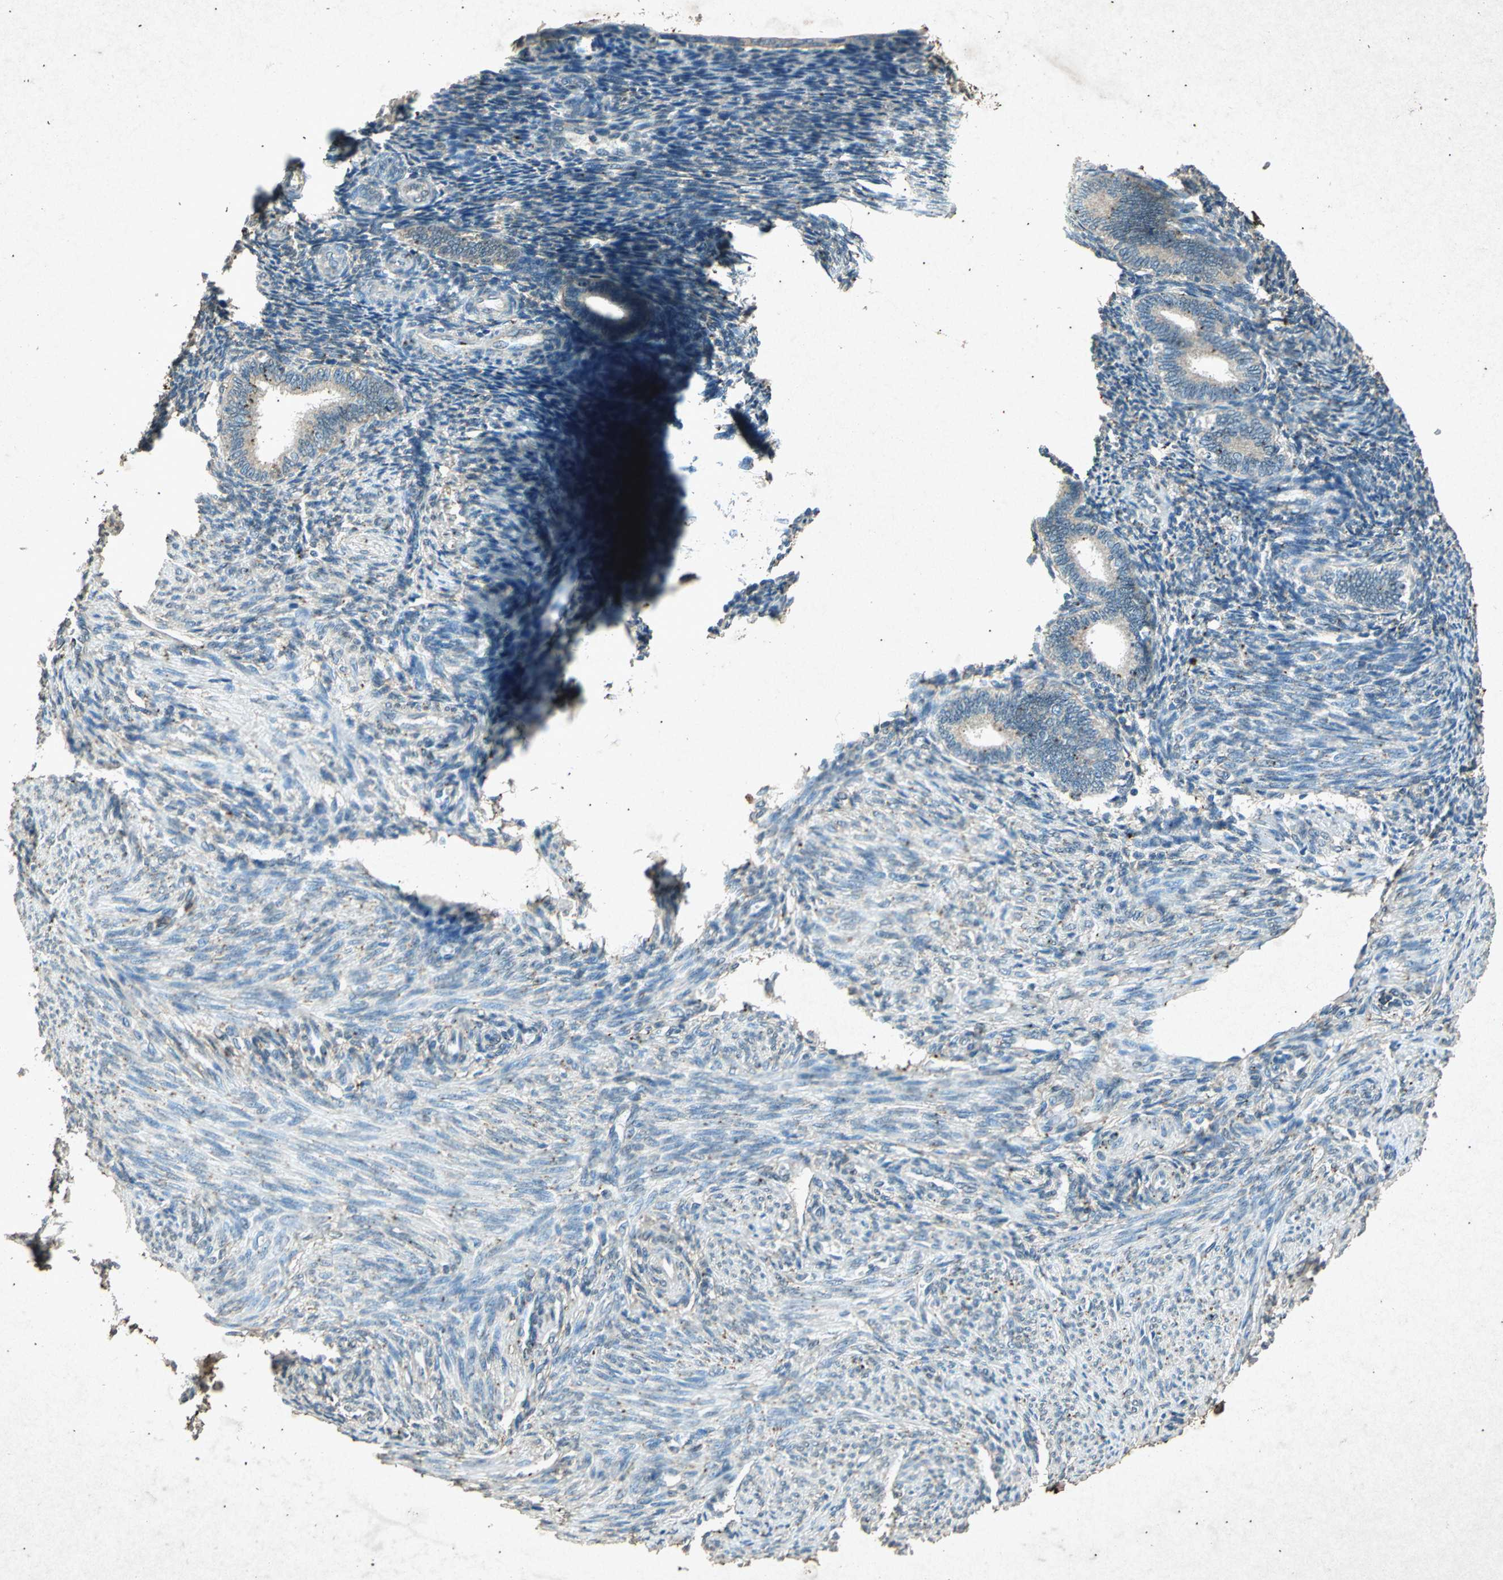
{"staining": {"intensity": "moderate", "quantity": "<25%", "location": "cytoplasmic/membranous"}, "tissue": "endometrium", "cell_type": "Cells in endometrial stroma", "image_type": "normal", "snomed": [{"axis": "morphology", "description": "Normal tissue, NOS"}, {"axis": "topography", "description": "Endometrium"}], "caption": "Unremarkable endometrium shows moderate cytoplasmic/membranous expression in approximately <25% of cells in endometrial stroma The staining was performed using DAB (3,3'-diaminobenzidine) to visualize the protein expression in brown, while the nuclei were stained in blue with hematoxylin (Magnification: 20x)..", "gene": "PSEN1", "patient": {"sex": "female", "age": 27}}